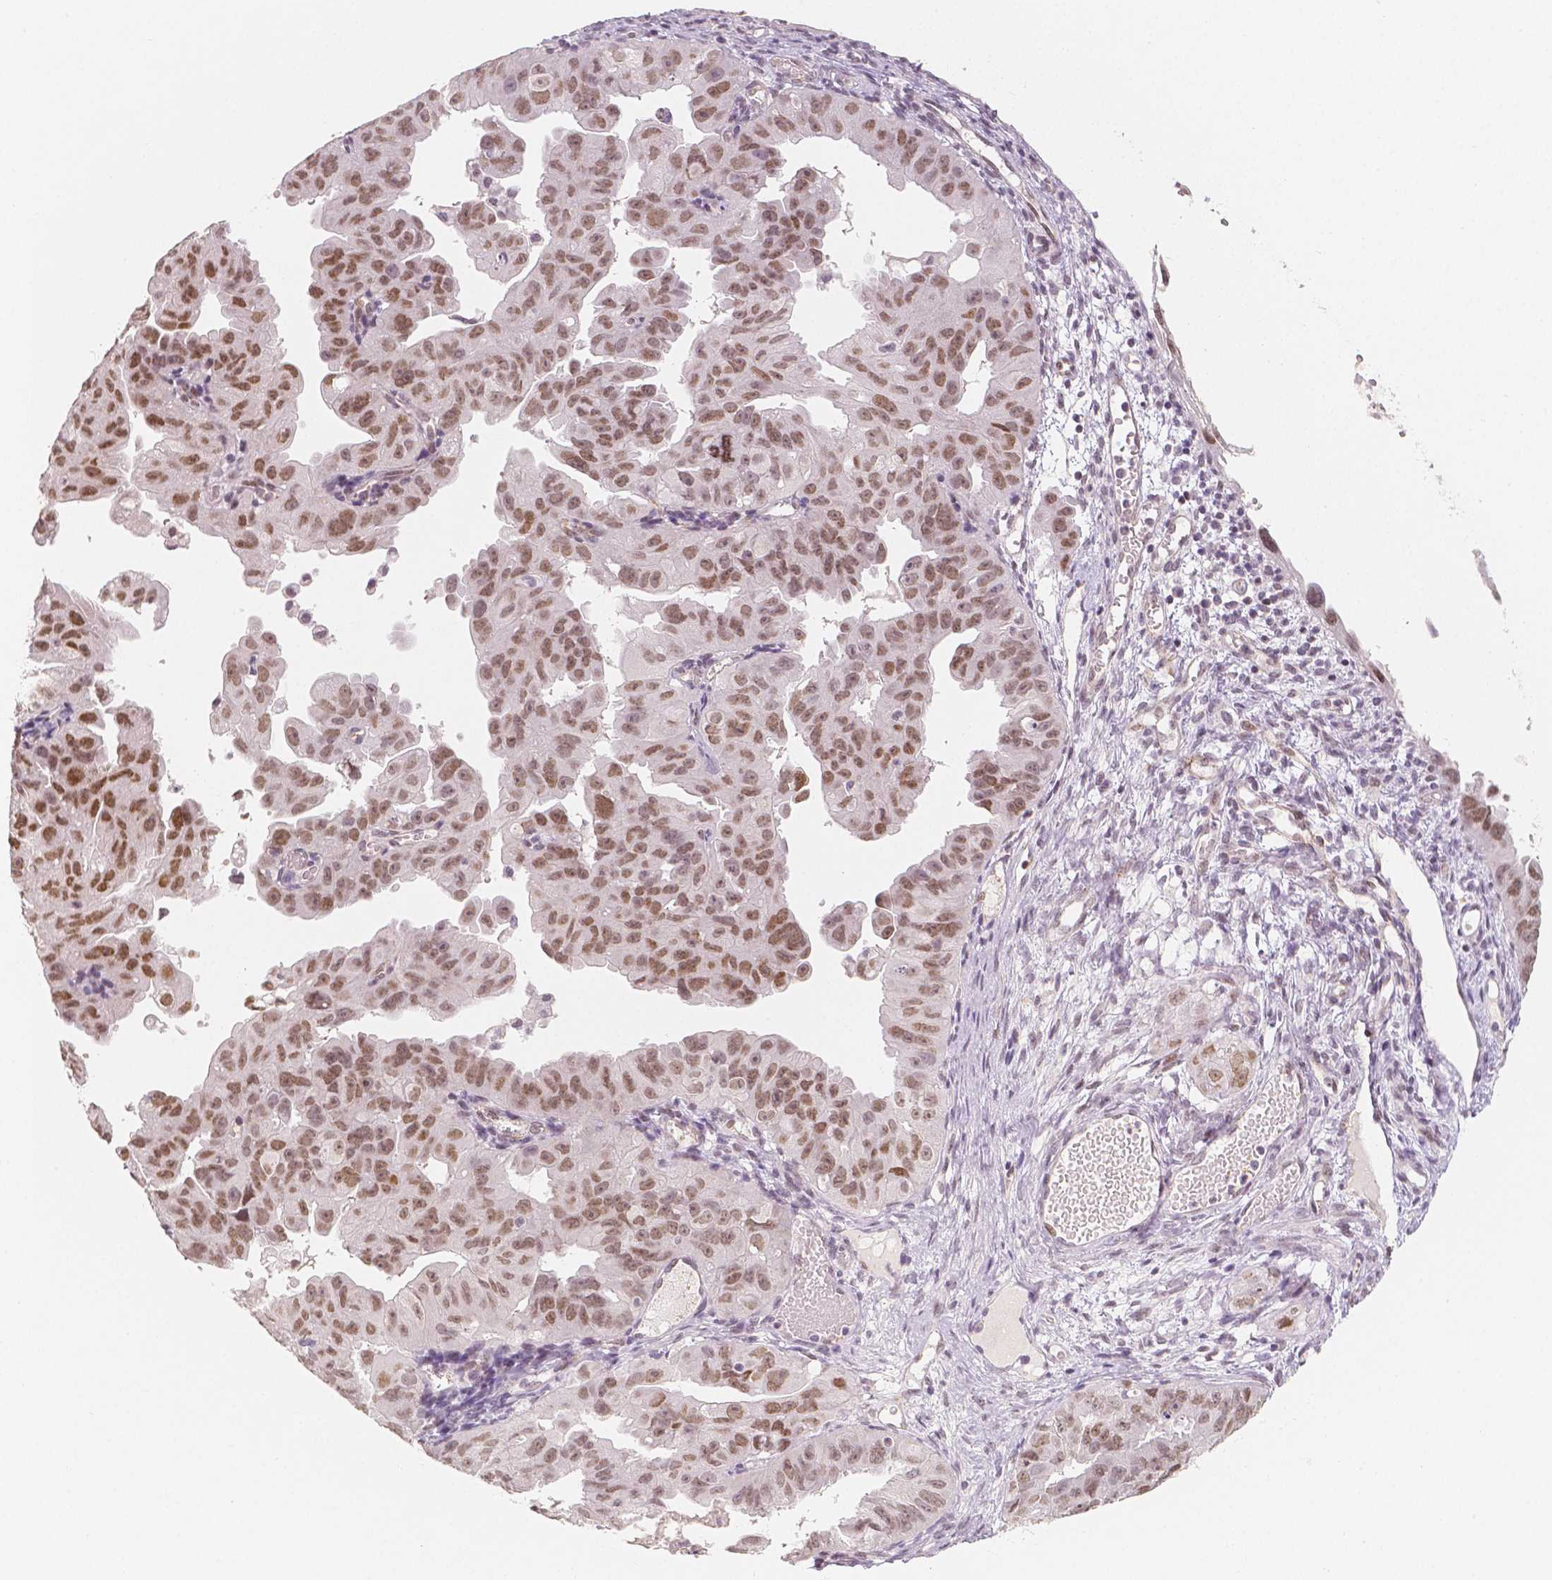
{"staining": {"intensity": "moderate", "quantity": ">75%", "location": "nuclear"}, "tissue": "ovarian cancer", "cell_type": "Tumor cells", "image_type": "cancer", "snomed": [{"axis": "morphology", "description": "Carcinoma, endometroid"}, {"axis": "topography", "description": "Ovary"}], "caption": "Moderate nuclear protein positivity is appreciated in approximately >75% of tumor cells in ovarian cancer. Using DAB (brown) and hematoxylin (blue) stains, captured at high magnification using brightfield microscopy.", "gene": "KDM5B", "patient": {"sex": "female", "age": 85}}